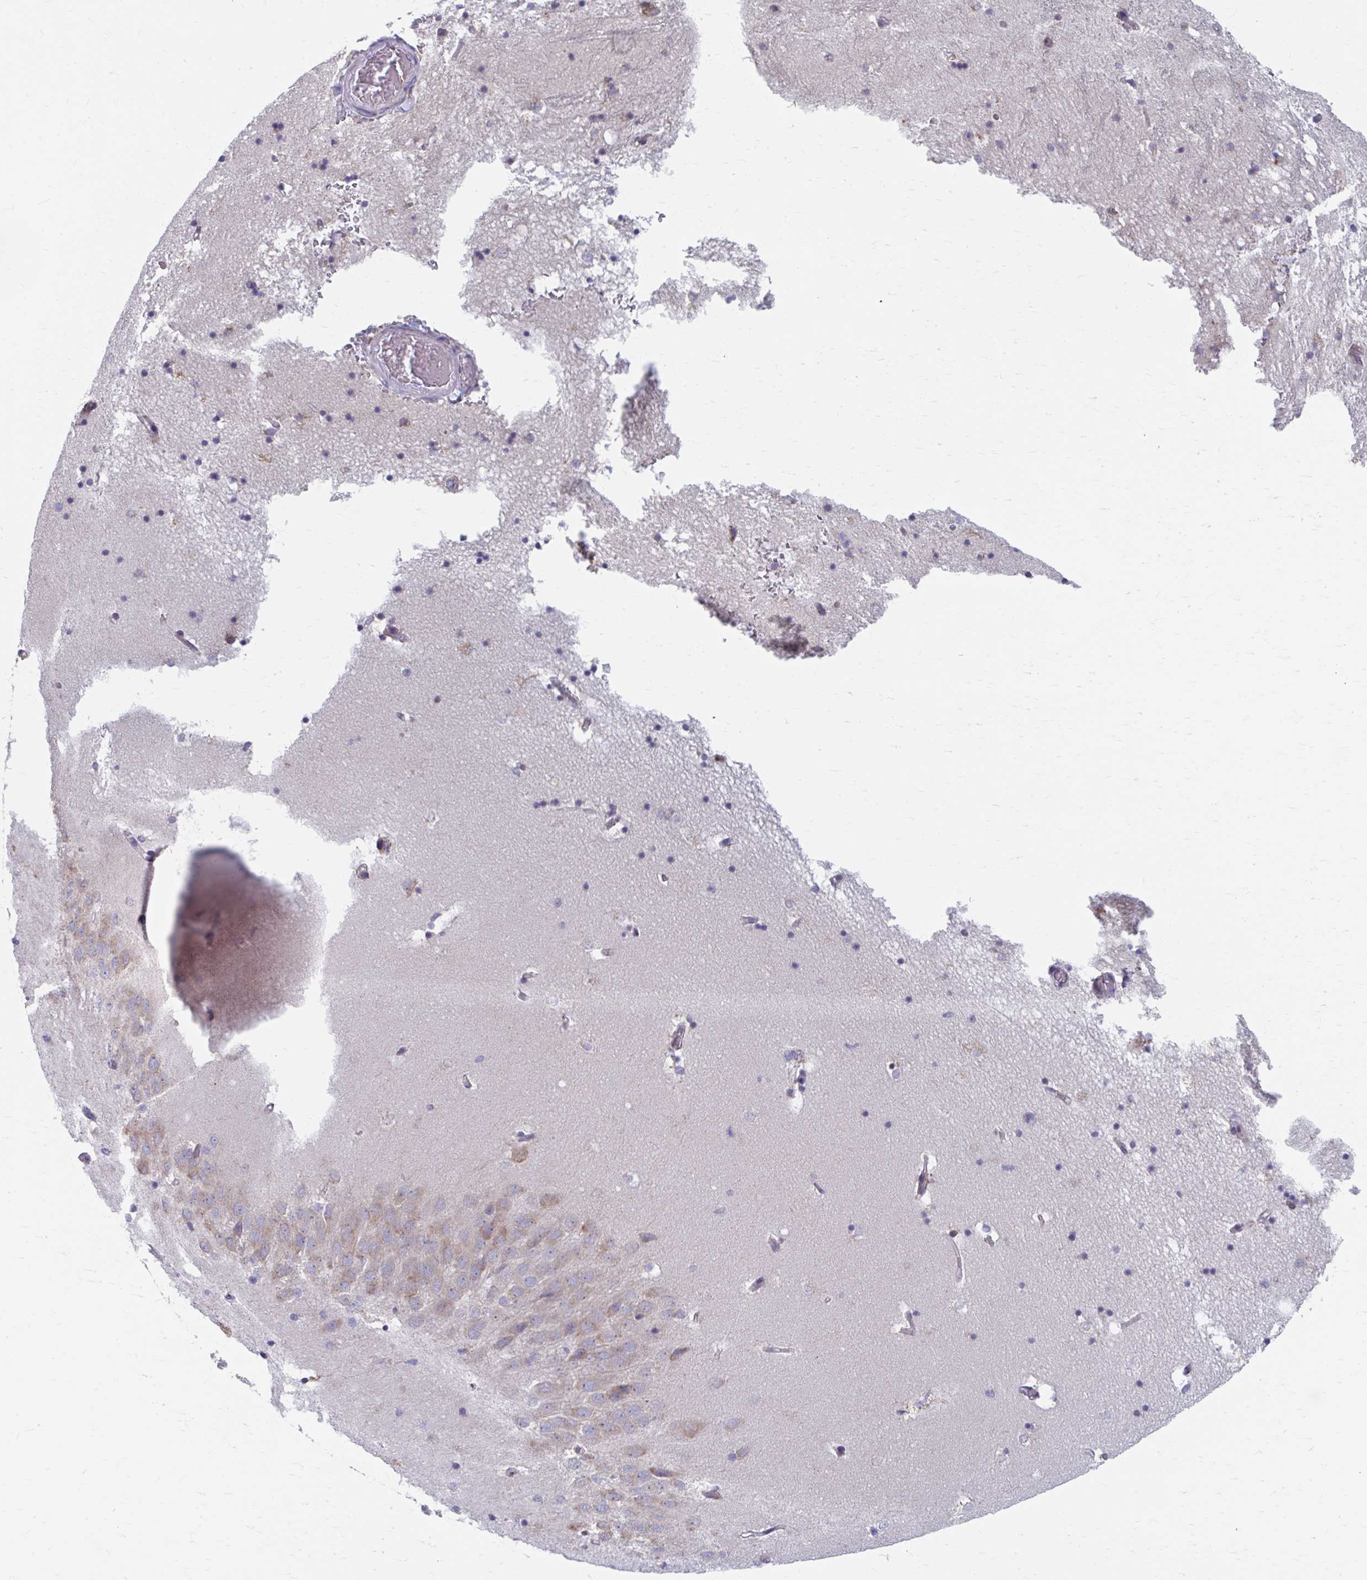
{"staining": {"intensity": "negative", "quantity": "none", "location": "none"}, "tissue": "hippocampus", "cell_type": "Glial cells", "image_type": "normal", "snomed": [{"axis": "morphology", "description": "Normal tissue, NOS"}, {"axis": "topography", "description": "Hippocampus"}], "caption": "An IHC image of benign hippocampus is shown. There is no staining in glial cells of hippocampus.", "gene": "FKBP2", "patient": {"sex": "male", "age": 58}}